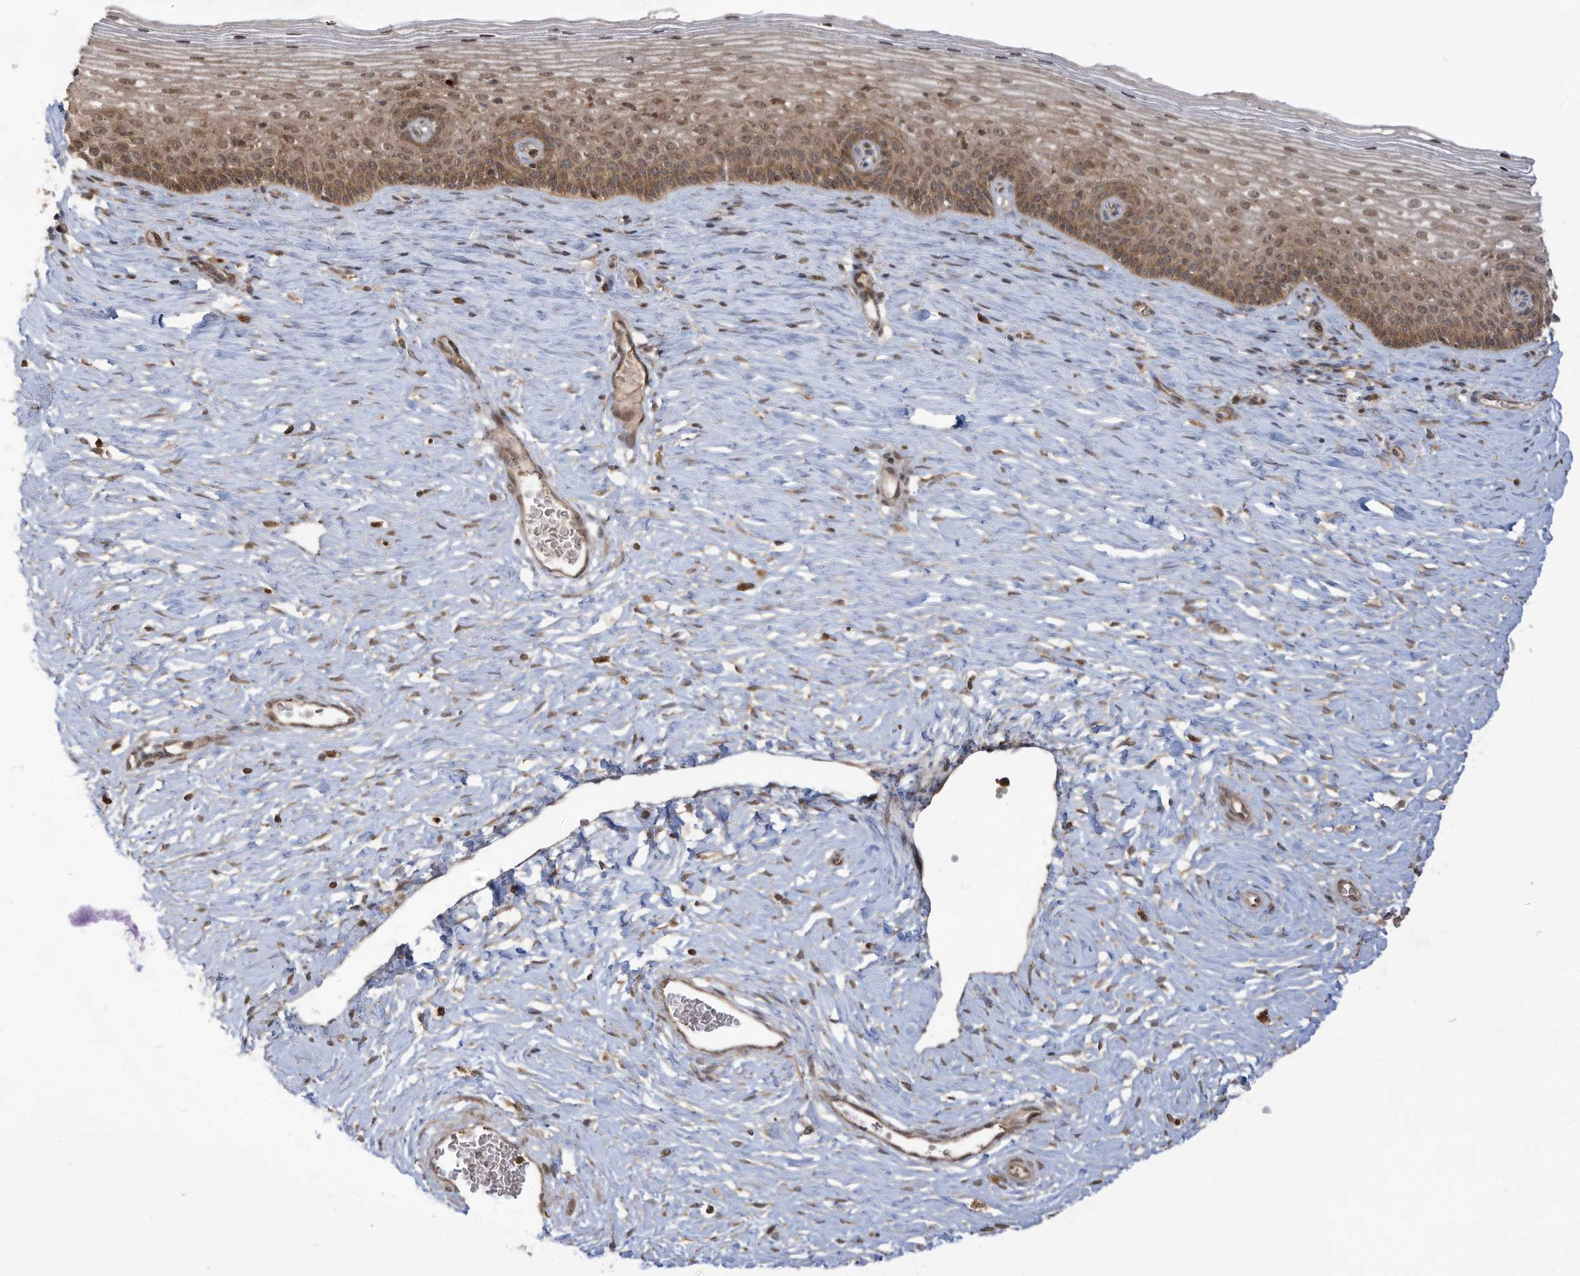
{"staining": {"intensity": "moderate", "quantity": ">75%", "location": "cytoplasmic/membranous"}, "tissue": "cervix", "cell_type": "Glandular cells", "image_type": "normal", "snomed": [{"axis": "morphology", "description": "Normal tissue, NOS"}, {"axis": "topography", "description": "Cervix"}], "caption": "Immunohistochemistry micrograph of benign cervix: cervix stained using IHC shows medium levels of moderate protein expression localized specifically in the cytoplasmic/membranous of glandular cells, appearing as a cytoplasmic/membranous brown color.", "gene": "CARF", "patient": {"sex": "female", "age": 33}}